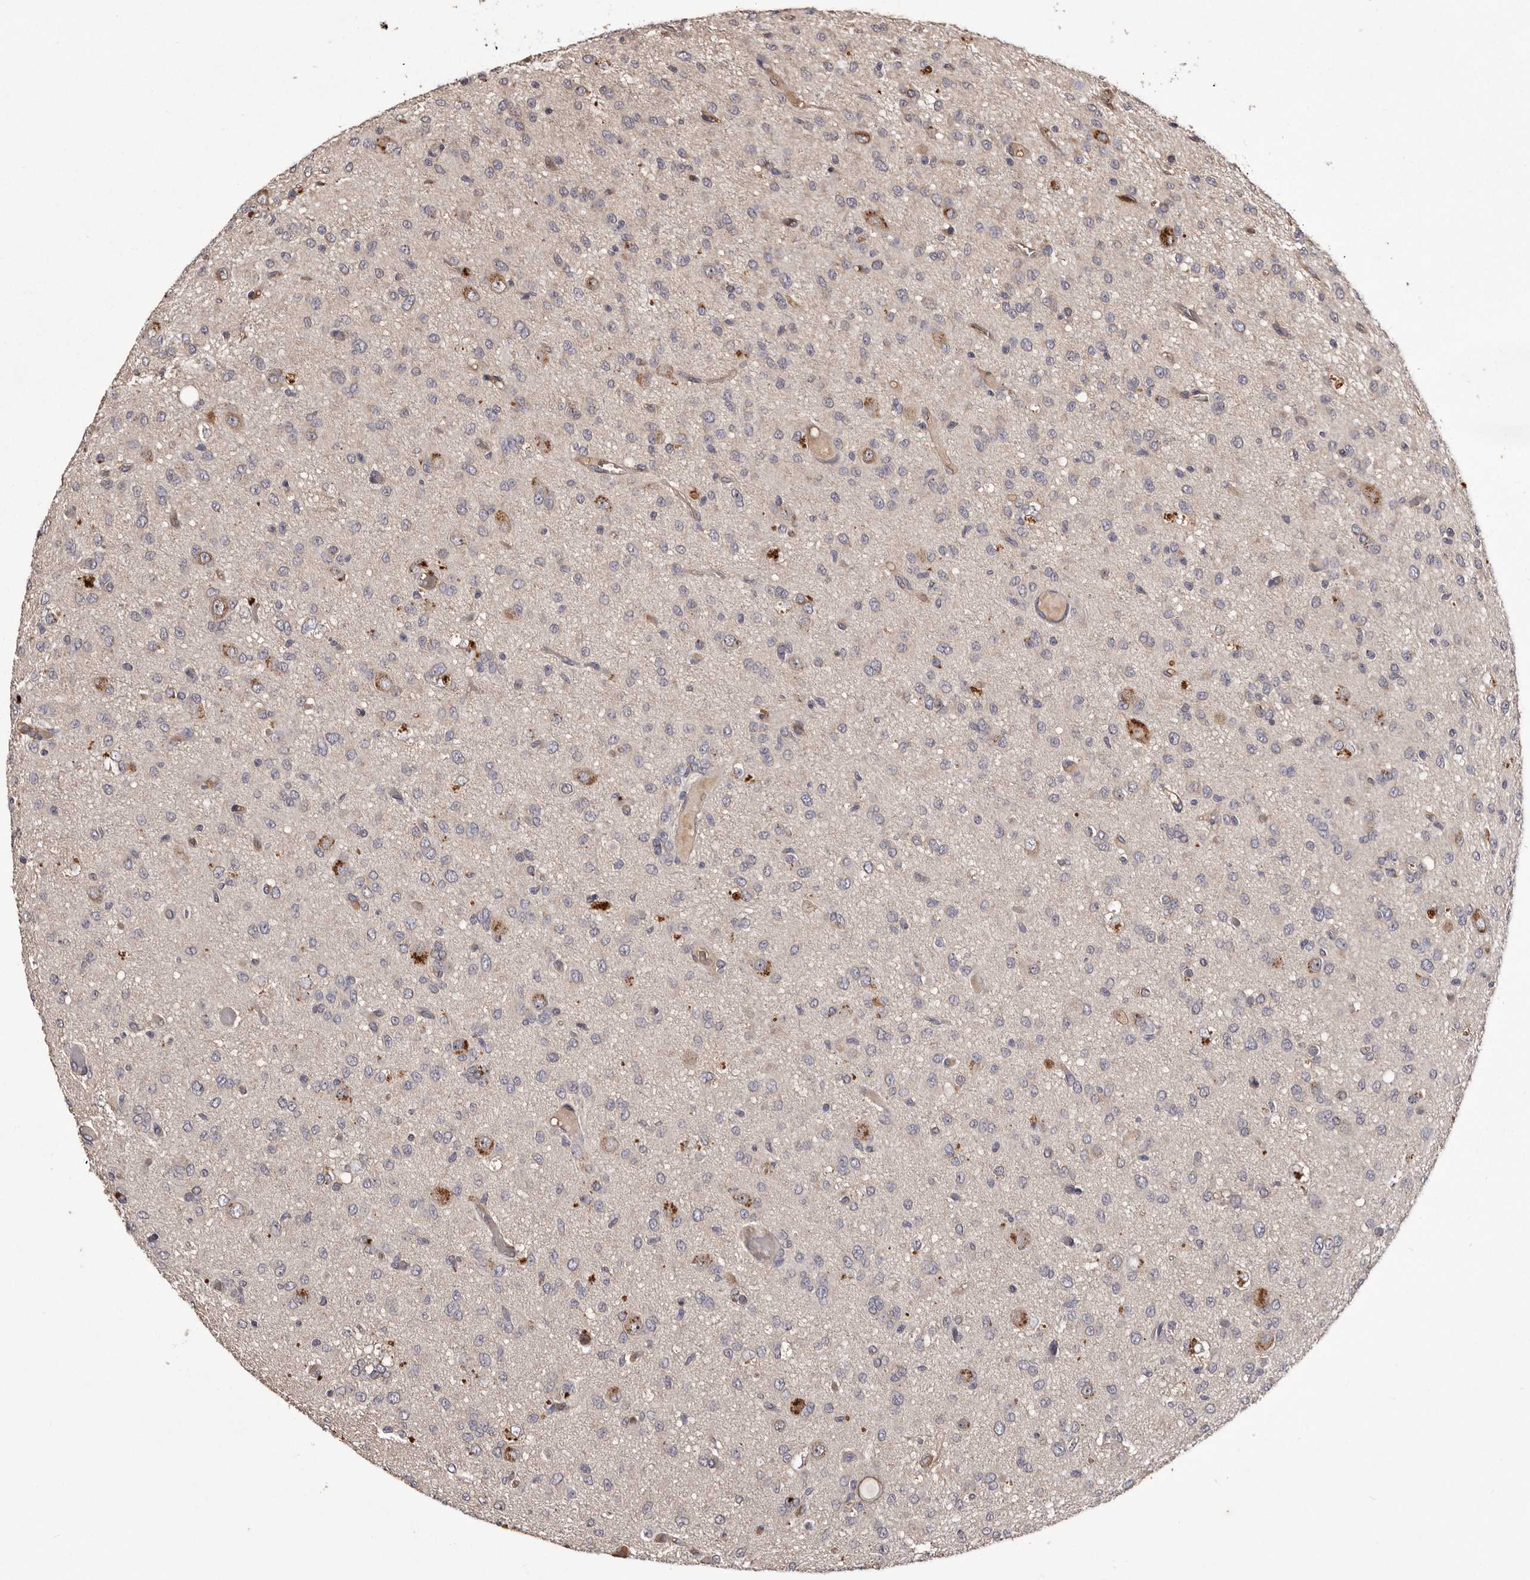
{"staining": {"intensity": "negative", "quantity": "none", "location": "none"}, "tissue": "glioma", "cell_type": "Tumor cells", "image_type": "cancer", "snomed": [{"axis": "morphology", "description": "Glioma, malignant, High grade"}, {"axis": "topography", "description": "Brain"}], "caption": "Tumor cells are negative for brown protein staining in malignant glioma (high-grade).", "gene": "CYP1B1", "patient": {"sex": "female", "age": 59}}